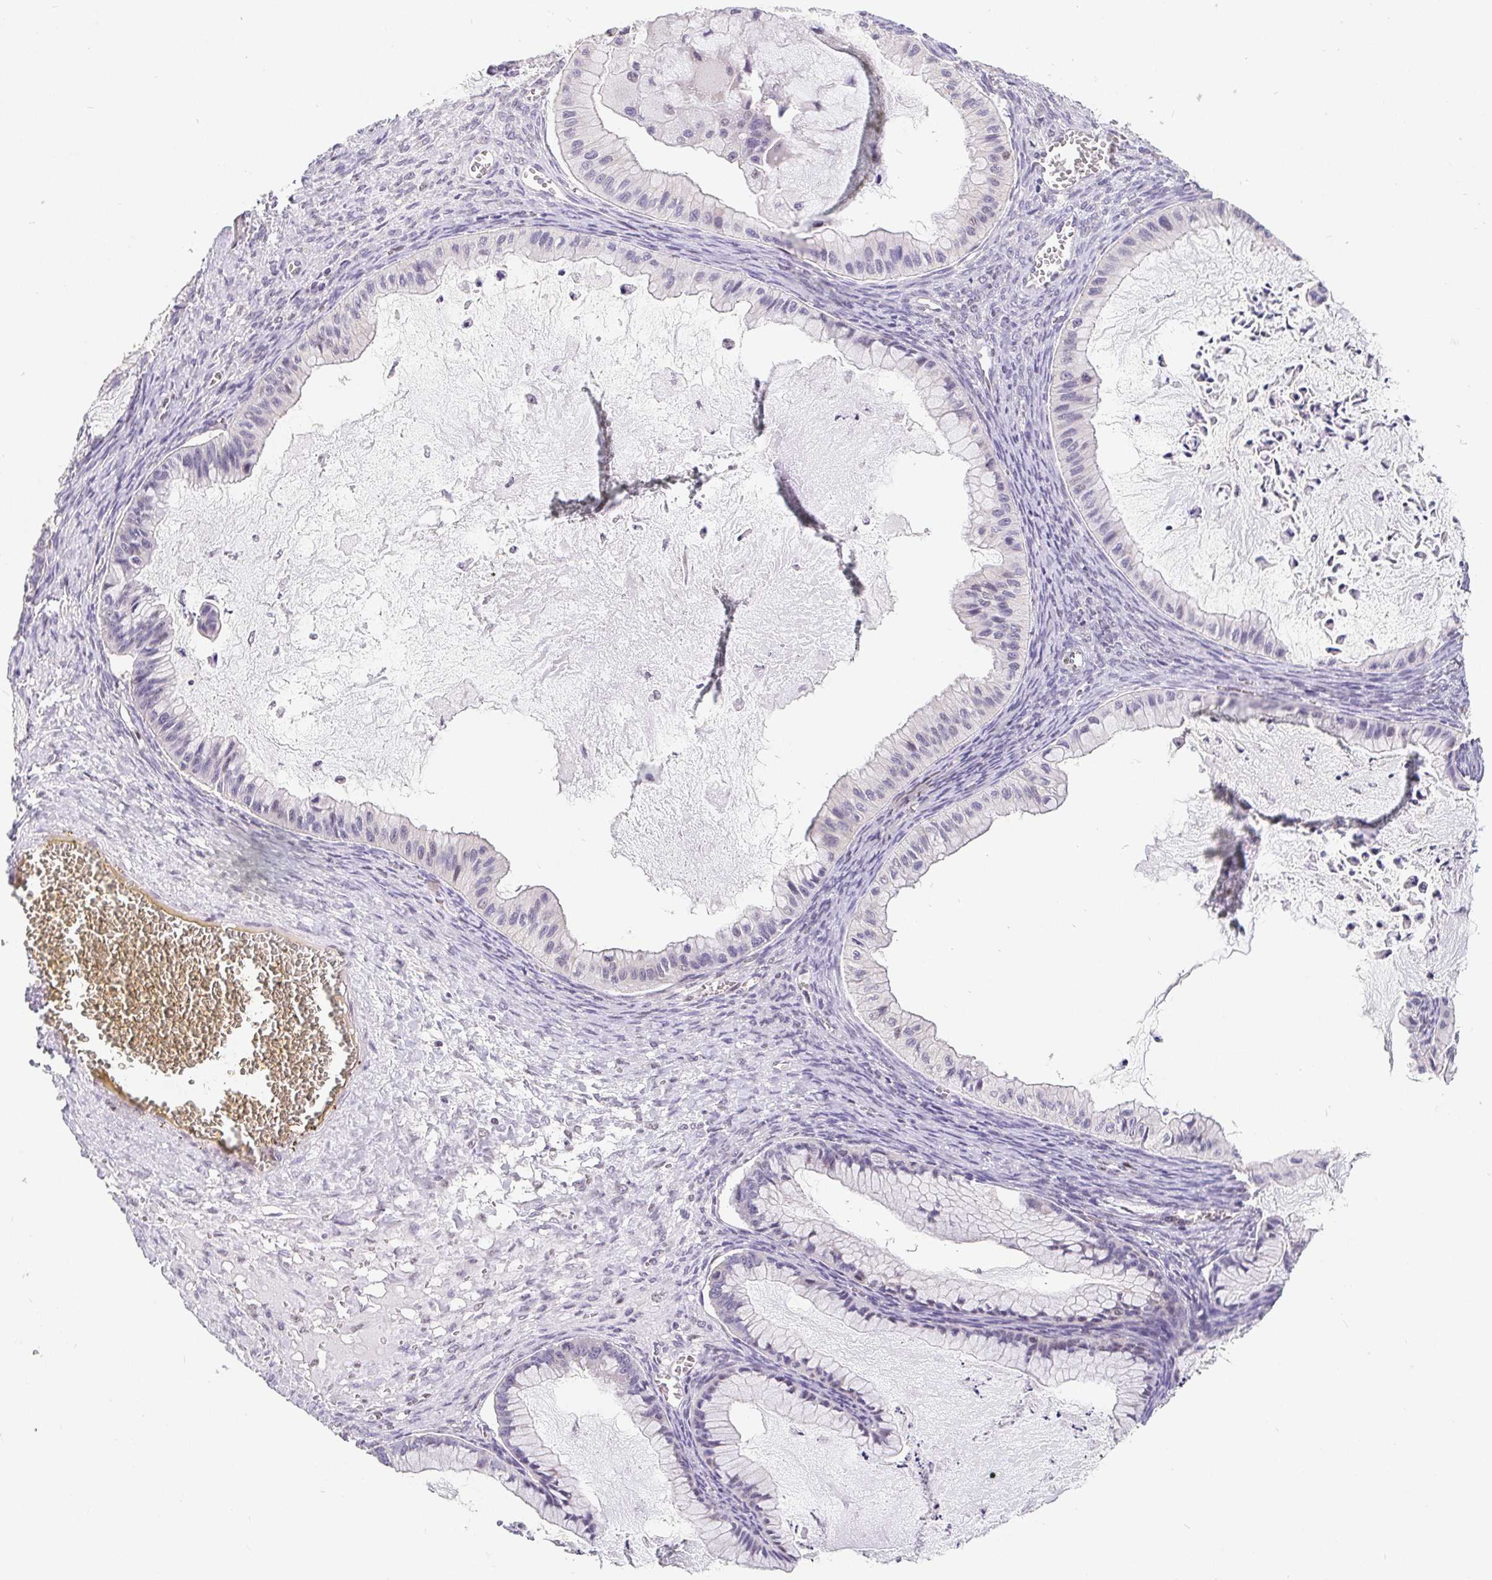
{"staining": {"intensity": "negative", "quantity": "none", "location": "none"}, "tissue": "ovarian cancer", "cell_type": "Tumor cells", "image_type": "cancer", "snomed": [{"axis": "morphology", "description": "Cystadenocarcinoma, mucinous, NOS"}, {"axis": "topography", "description": "Ovary"}], "caption": "Human mucinous cystadenocarcinoma (ovarian) stained for a protein using immunohistochemistry demonstrates no positivity in tumor cells.", "gene": "POU2F1", "patient": {"sex": "female", "age": 72}}